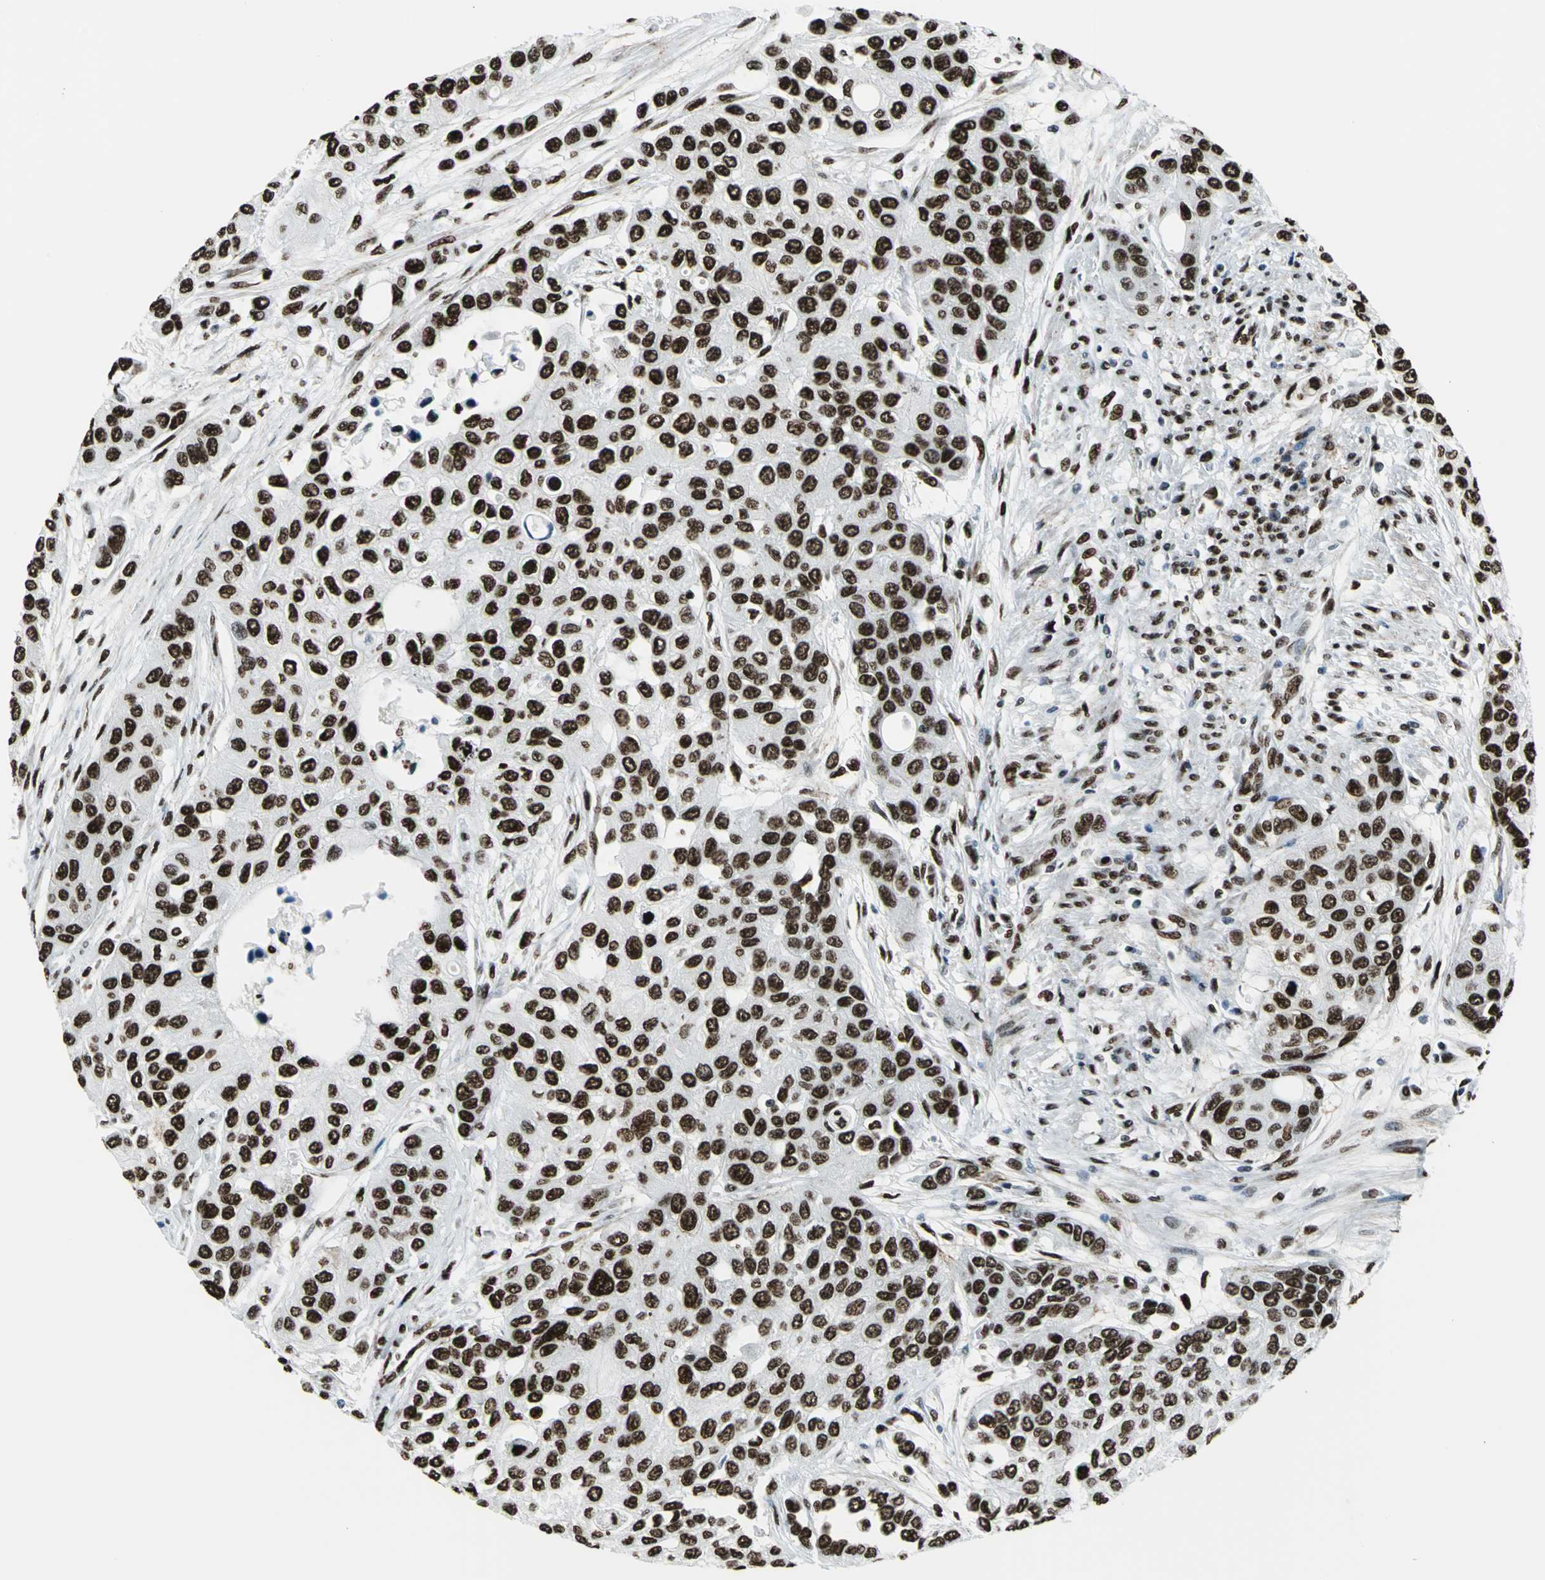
{"staining": {"intensity": "strong", "quantity": ">75%", "location": "nuclear"}, "tissue": "urothelial cancer", "cell_type": "Tumor cells", "image_type": "cancer", "snomed": [{"axis": "morphology", "description": "Urothelial carcinoma, High grade"}, {"axis": "topography", "description": "Urinary bladder"}], "caption": "DAB (3,3'-diaminobenzidine) immunohistochemical staining of human urothelial cancer exhibits strong nuclear protein staining in about >75% of tumor cells.", "gene": "APEX1", "patient": {"sex": "female", "age": 56}}